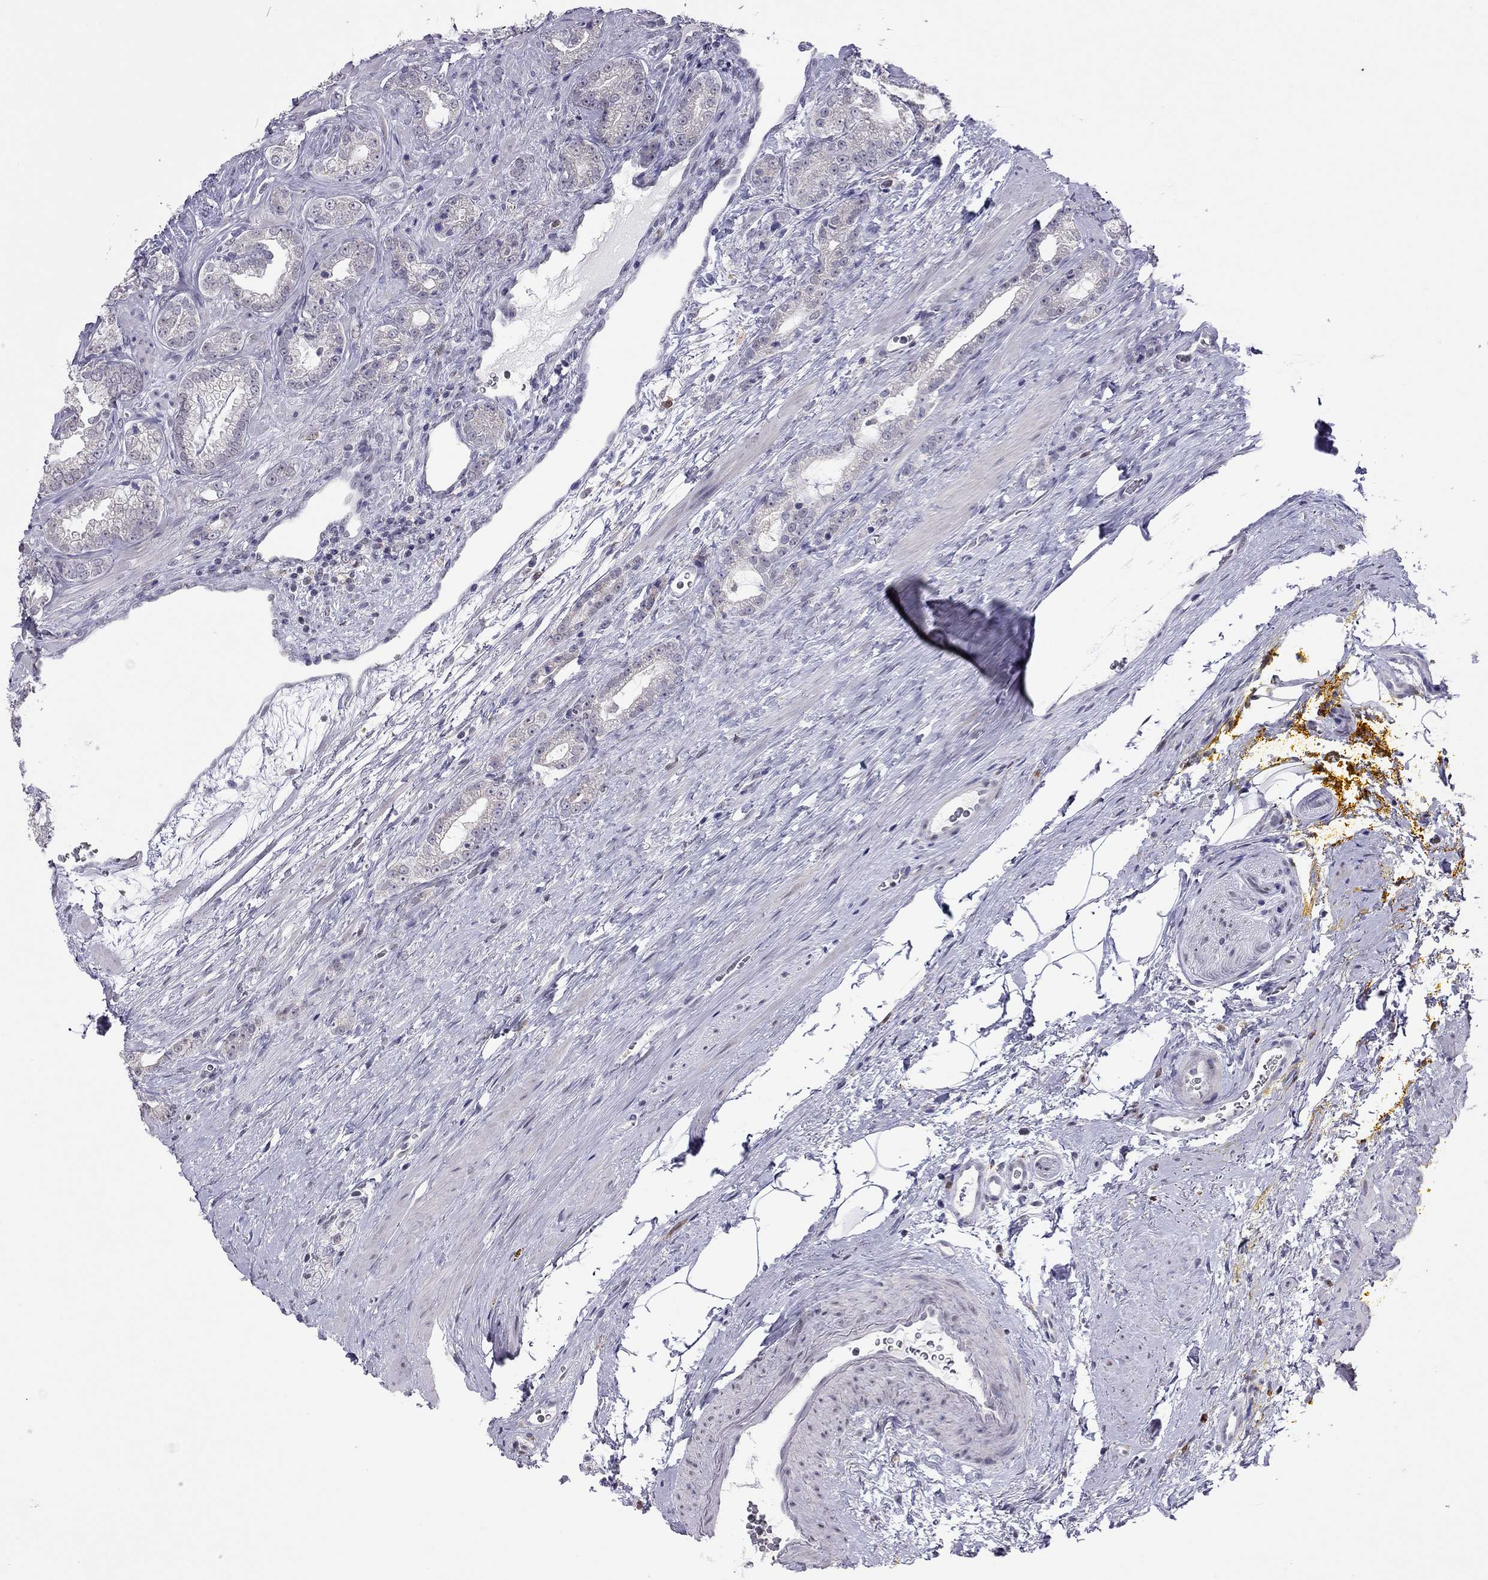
{"staining": {"intensity": "negative", "quantity": "none", "location": "none"}, "tissue": "prostate cancer", "cell_type": "Tumor cells", "image_type": "cancer", "snomed": [{"axis": "morphology", "description": "Adenocarcinoma, NOS"}, {"axis": "topography", "description": "Prostate"}], "caption": "Tumor cells show no significant positivity in adenocarcinoma (prostate).", "gene": "PPP1R3A", "patient": {"sex": "male", "age": 67}}